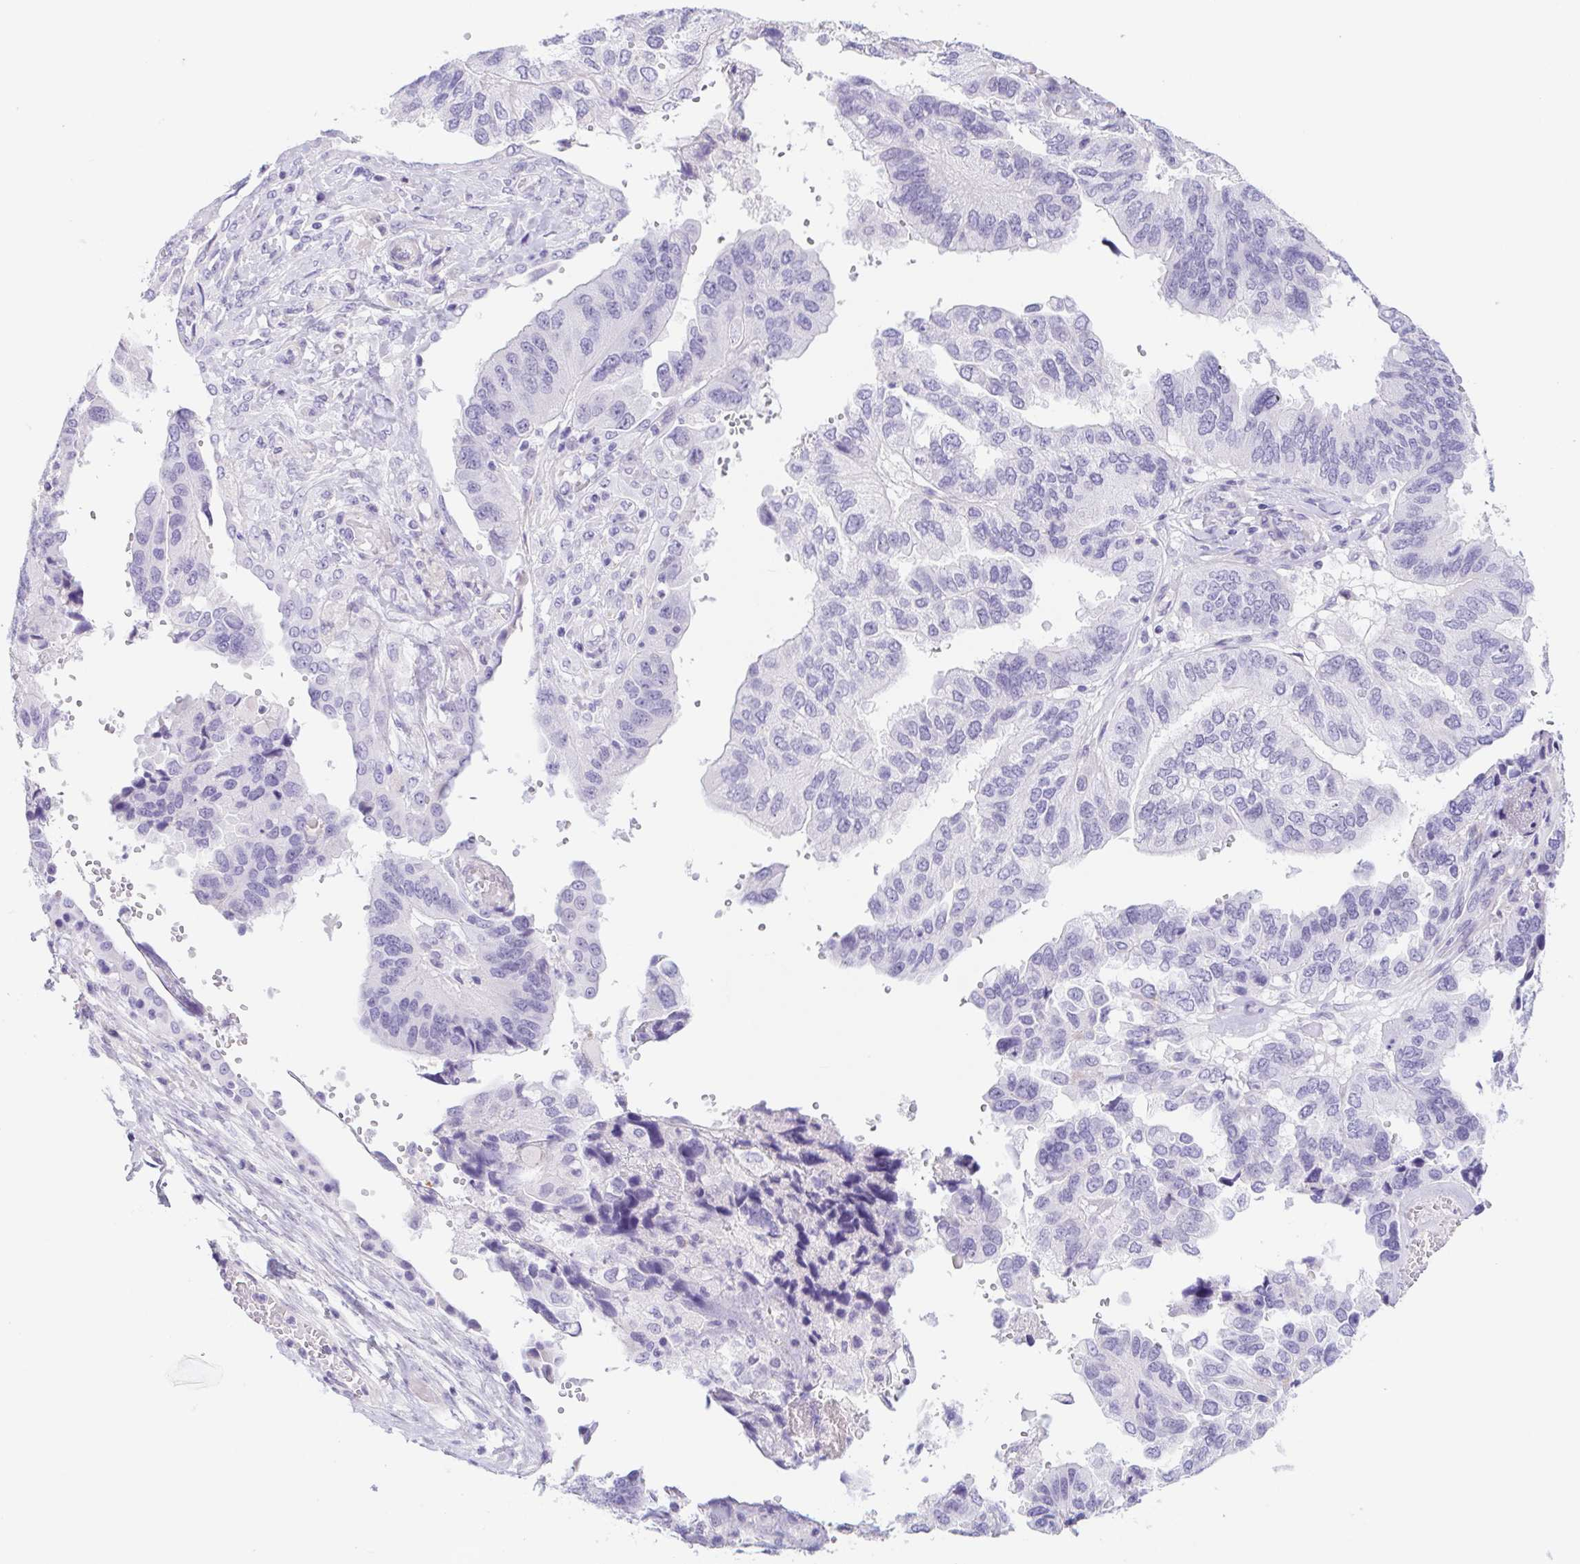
{"staining": {"intensity": "negative", "quantity": "none", "location": "none"}, "tissue": "ovarian cancer", "cell_type": "Tumor cells", "image_type": "cancer", "snomed": [{"axis": "morphology", "description": "Cystadenocarcinoma, serous, NOS"}, {"axis": "topography", "description": "Ovary"}], "caption": "This is an immunohistochemistry histopathology image of human ovarian cancer. There is no positivity in tumor cells.", "gene": "CYP21A2", "patient": {"sex": "female", "age": 79}}